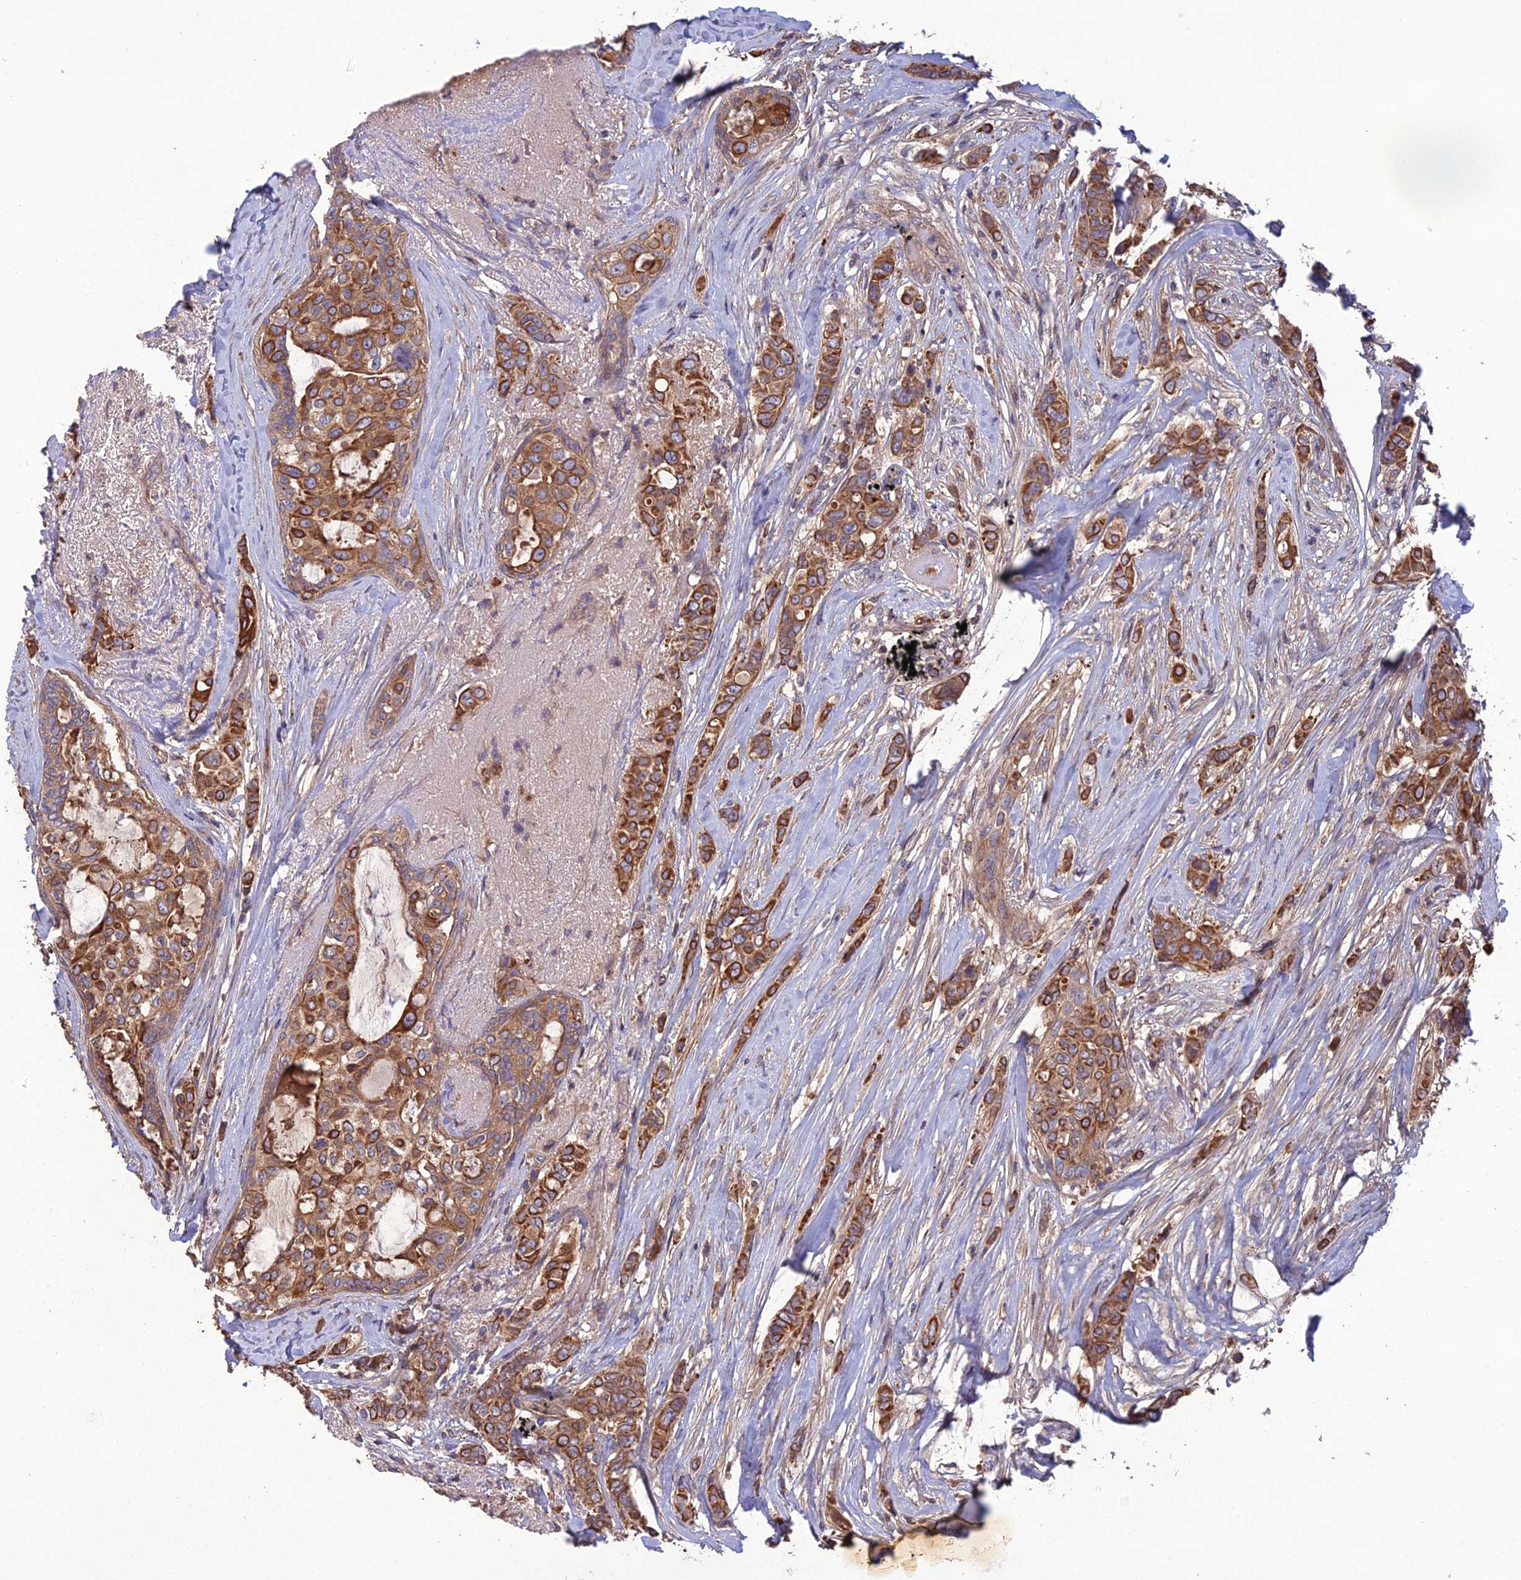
{"staining": {"intensity": "moderate", "quantity": ">75%", "location": "cytoplasmic/membranous"}, "tissue": "breast cancer", "cell_type": "Tumor cells", "image_type": "cancer", "snomed": [{"axis": "morphology", "description": "Lobular carcinoma"}, {"axis": "topography", "description": "Breast"}], "caption": "An immunohistochemistry photomicrograph of tumor tissue is shown. Protein staining in brown highlights moderate cytoplasmic/membranous positivity in breast lobular carcinoma within tumor cells.", "gene": "GALR2", "patient": {"sex": "female", "age": 51}}